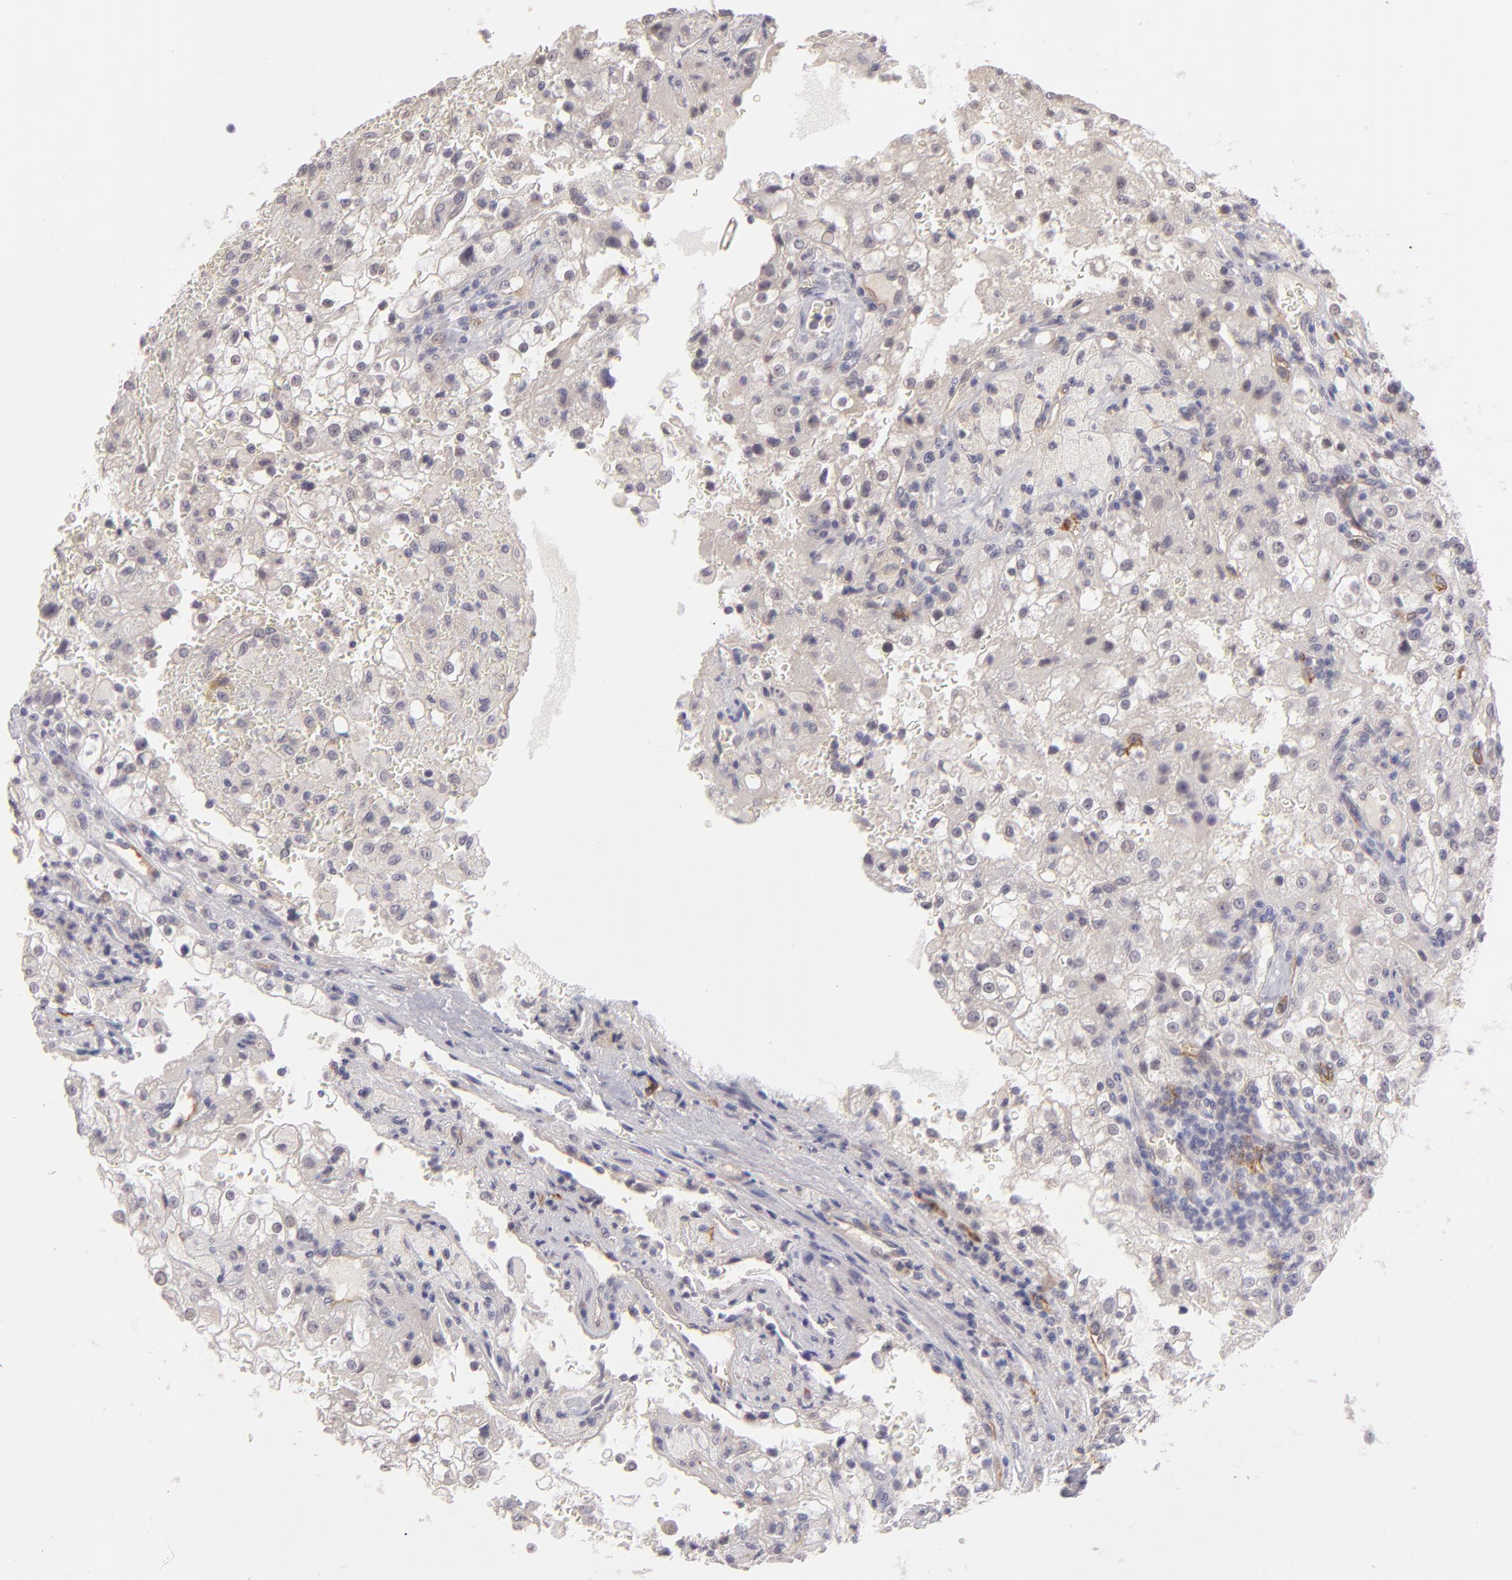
{"staining": {"intensity": "negative", "quantity": "none", "location": "none"}, "tissue": "renal cancer", "cell_type": "Tumor cells", "image_type": "cancer", "snomed": [{"axis": "morphology", "description": "Adenocarcinoma, NOS"}, {"axis": "topography", "description": "Kidney"}], "caption": "An immunohistochemistry micrograph of renal adenocarcinoma is shown. There is no staining in tumor cells of renal adenocarcinoma. (IHC, brightfield microscopy, high magnification).", "gene": "THBD", "patient": {"sex": "female", "age": 74}}